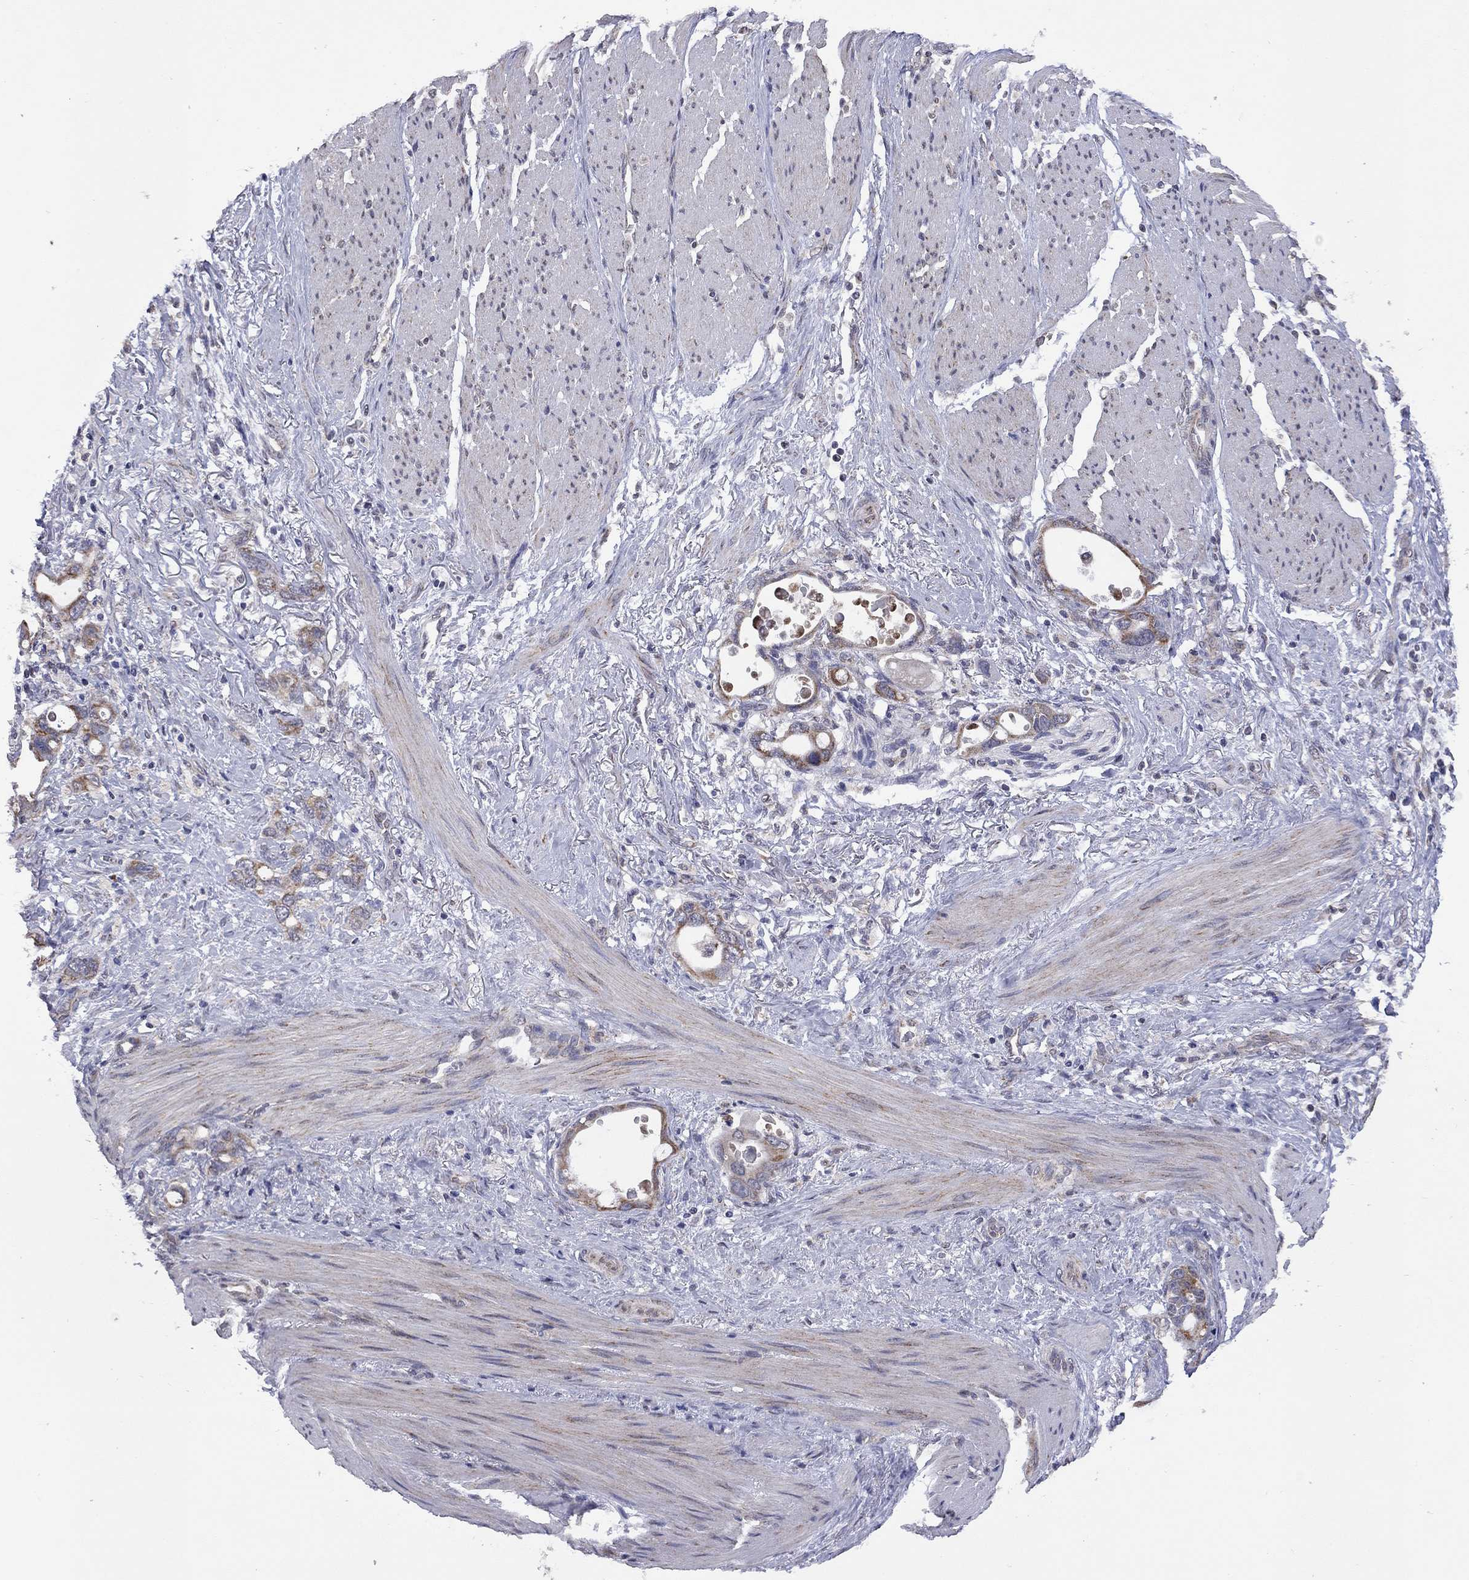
{"staining": {"intensity": "strong", "quantity": "25%-75%", "location": "cytoplasmic/membranous"}, "tissue": "stomach cancer", "cell_type": "Tumor cells", "image_type": "cancer", "snomed": [{"axis": "morphology", "description": "Adenocarcinoma, NOS"}, {"axis": "topography", "description": "Stomach, upper"}], "caption": "Stomach adenocarcinoma stained with a protein marker demonstrates strong staining in tumor cells.", "gene": "NDUFB1", "patient": {"sex": "male", "age": 74}}